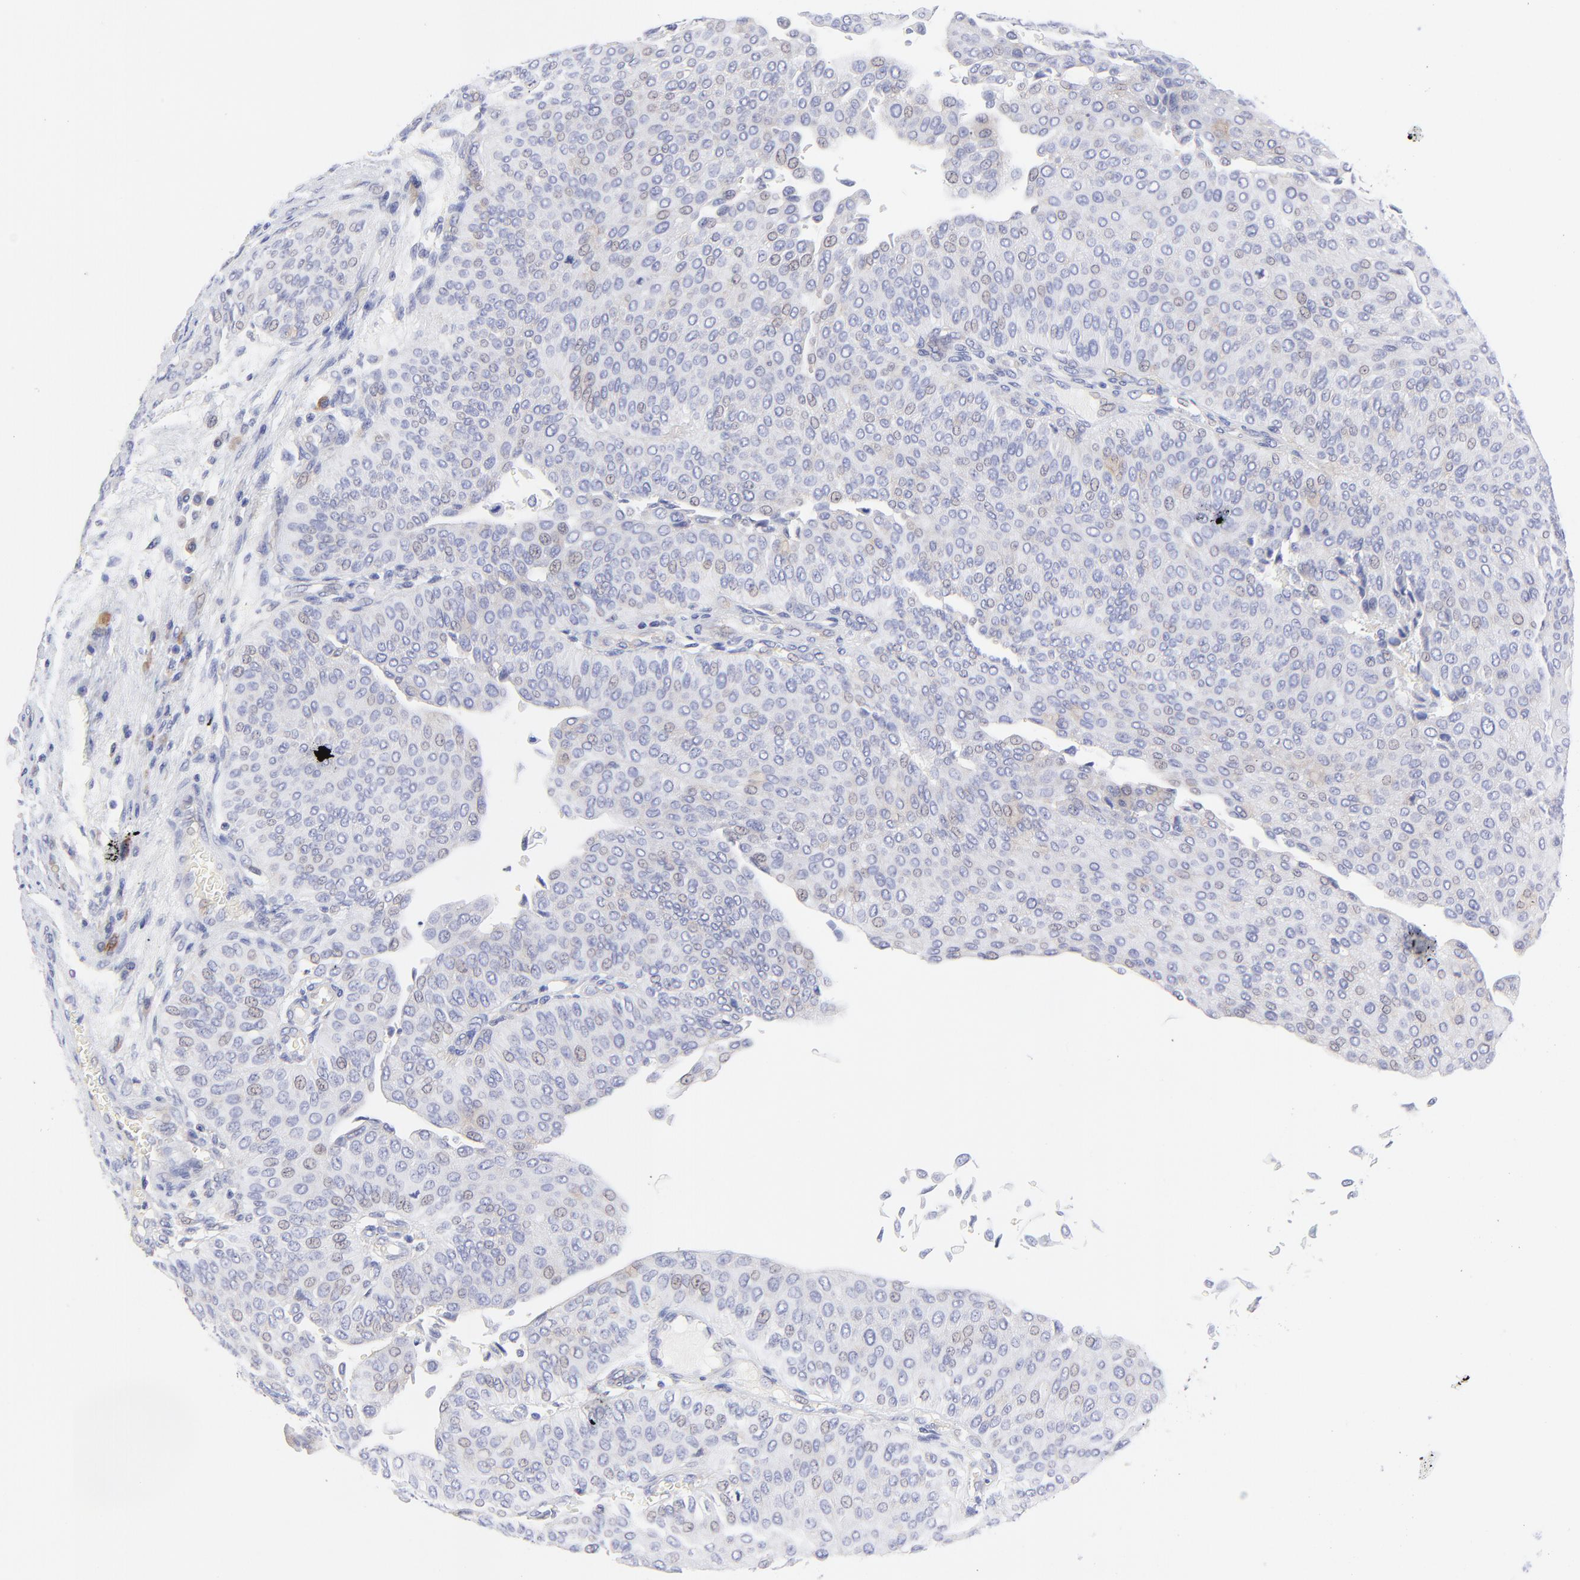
{"staining": {"intensity": "negative", "quantity": "none", "location": "none"}, "tissue": "urothelial cancer", "cell_type": "Tumor cells", "image_type": "cancer", "snomed": [{"axis": "morphology", "description": "Urothelial carcinoma, Low grade"}, {"axis": "topography", "description": "Urinary bladder"}], "caption": "Image shows no protein expression in tumor cells of urothelial cancer tissue.", "gene": "LHFPL1", "patient": {"sex": "male", "age": 64}}